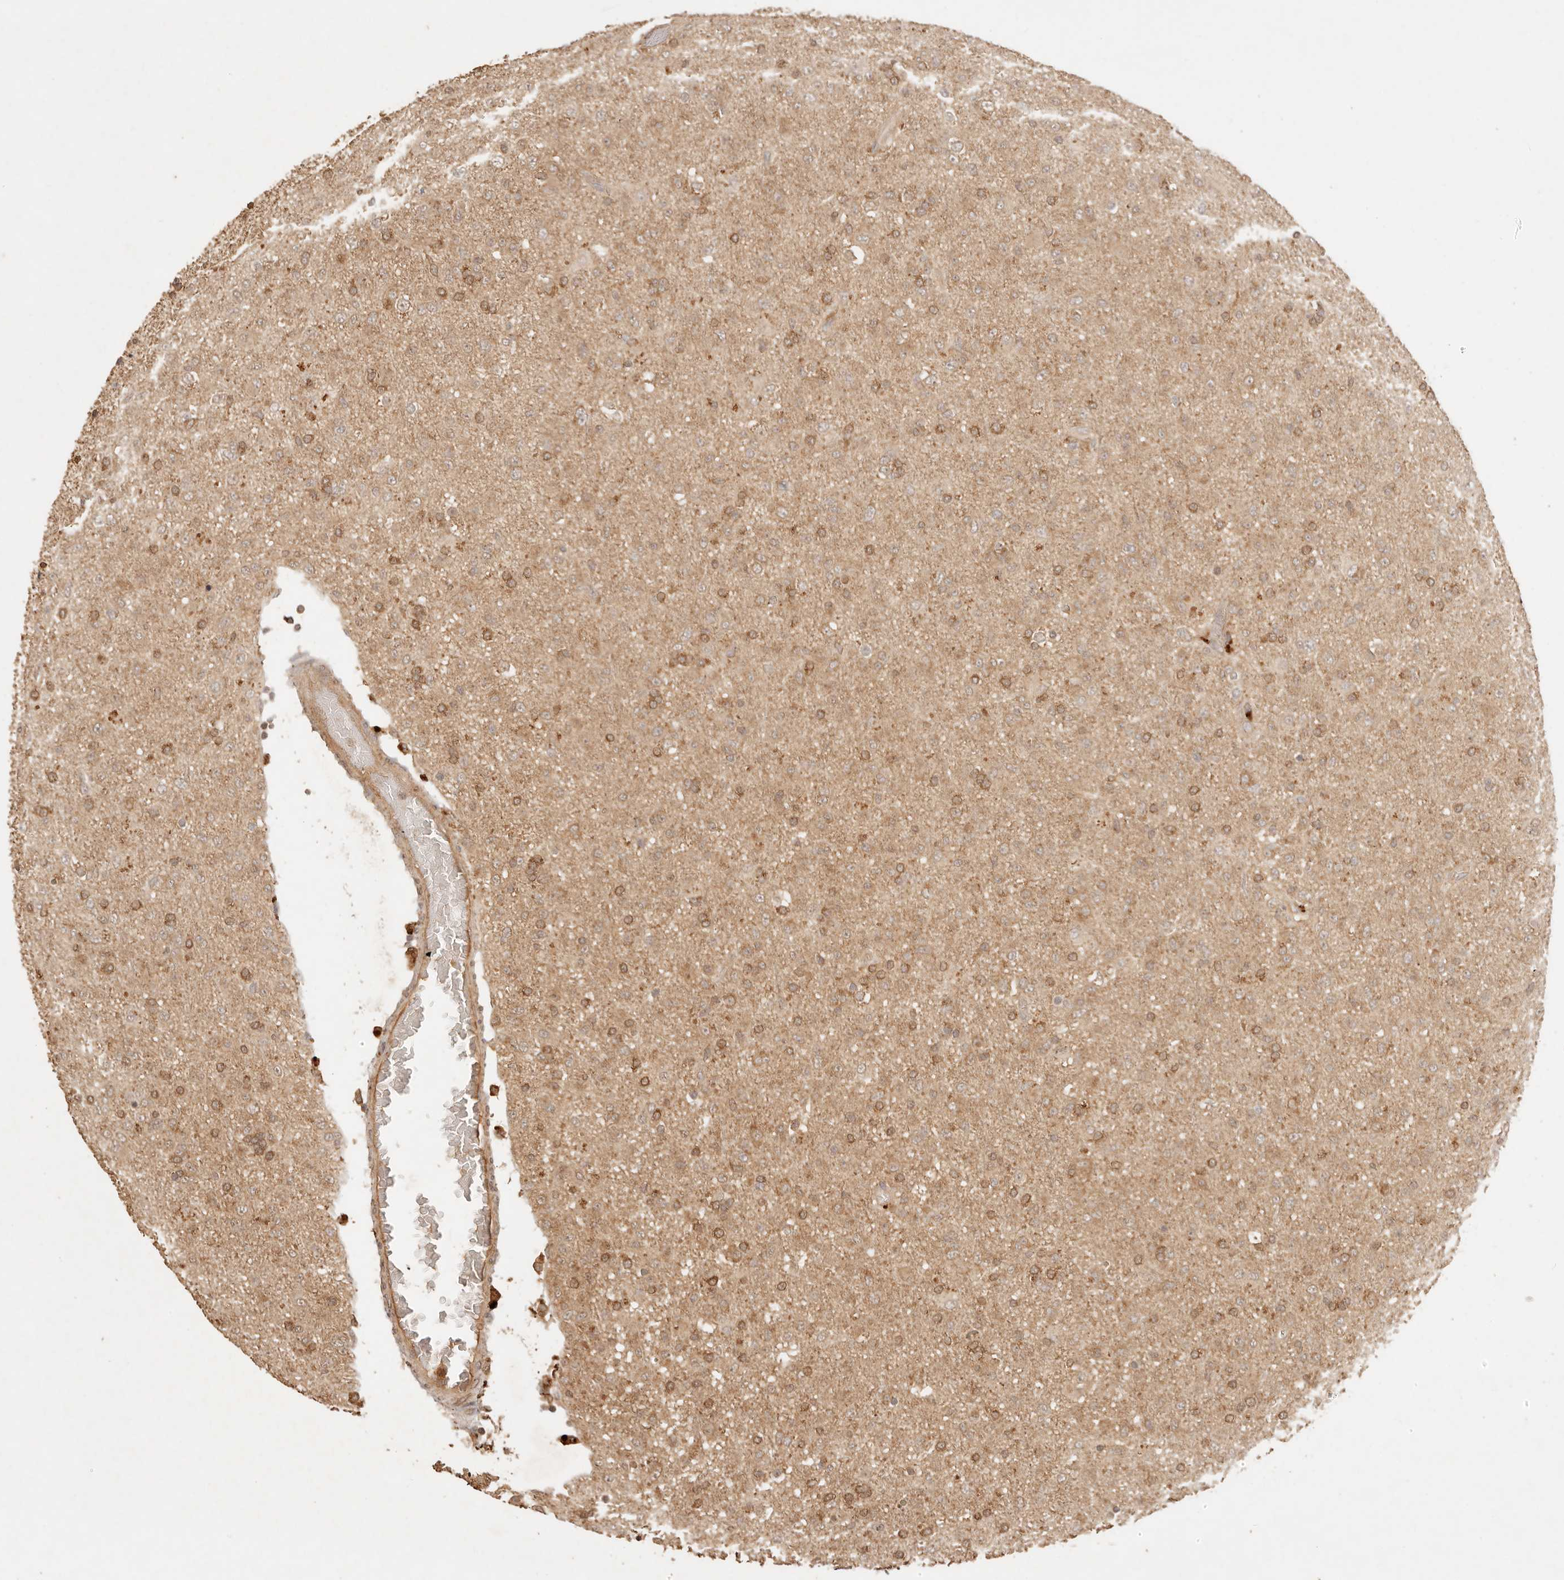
{"staining": {"intensity": "moderate", "quantity": "25%-75%", "location": "cytoplasmic/membranous,nuclear"}, "tissue": "glioma", "cell_type": "Tumor cells", "image_type": "cancer", "snomed": [{"axis": "morphology", "description": "Glioma, malignant, Low grade"}, {"axis": "topography", "description": "Brain"}], "caption": "Protein analysis of glioma tissue demonstrates moderate cytoplasmic/membranous and nuclear expression in approximately 25%-75% of tumor cells.", "gene": "INTS11", "patient": {"sex": "male", "age": 65}}